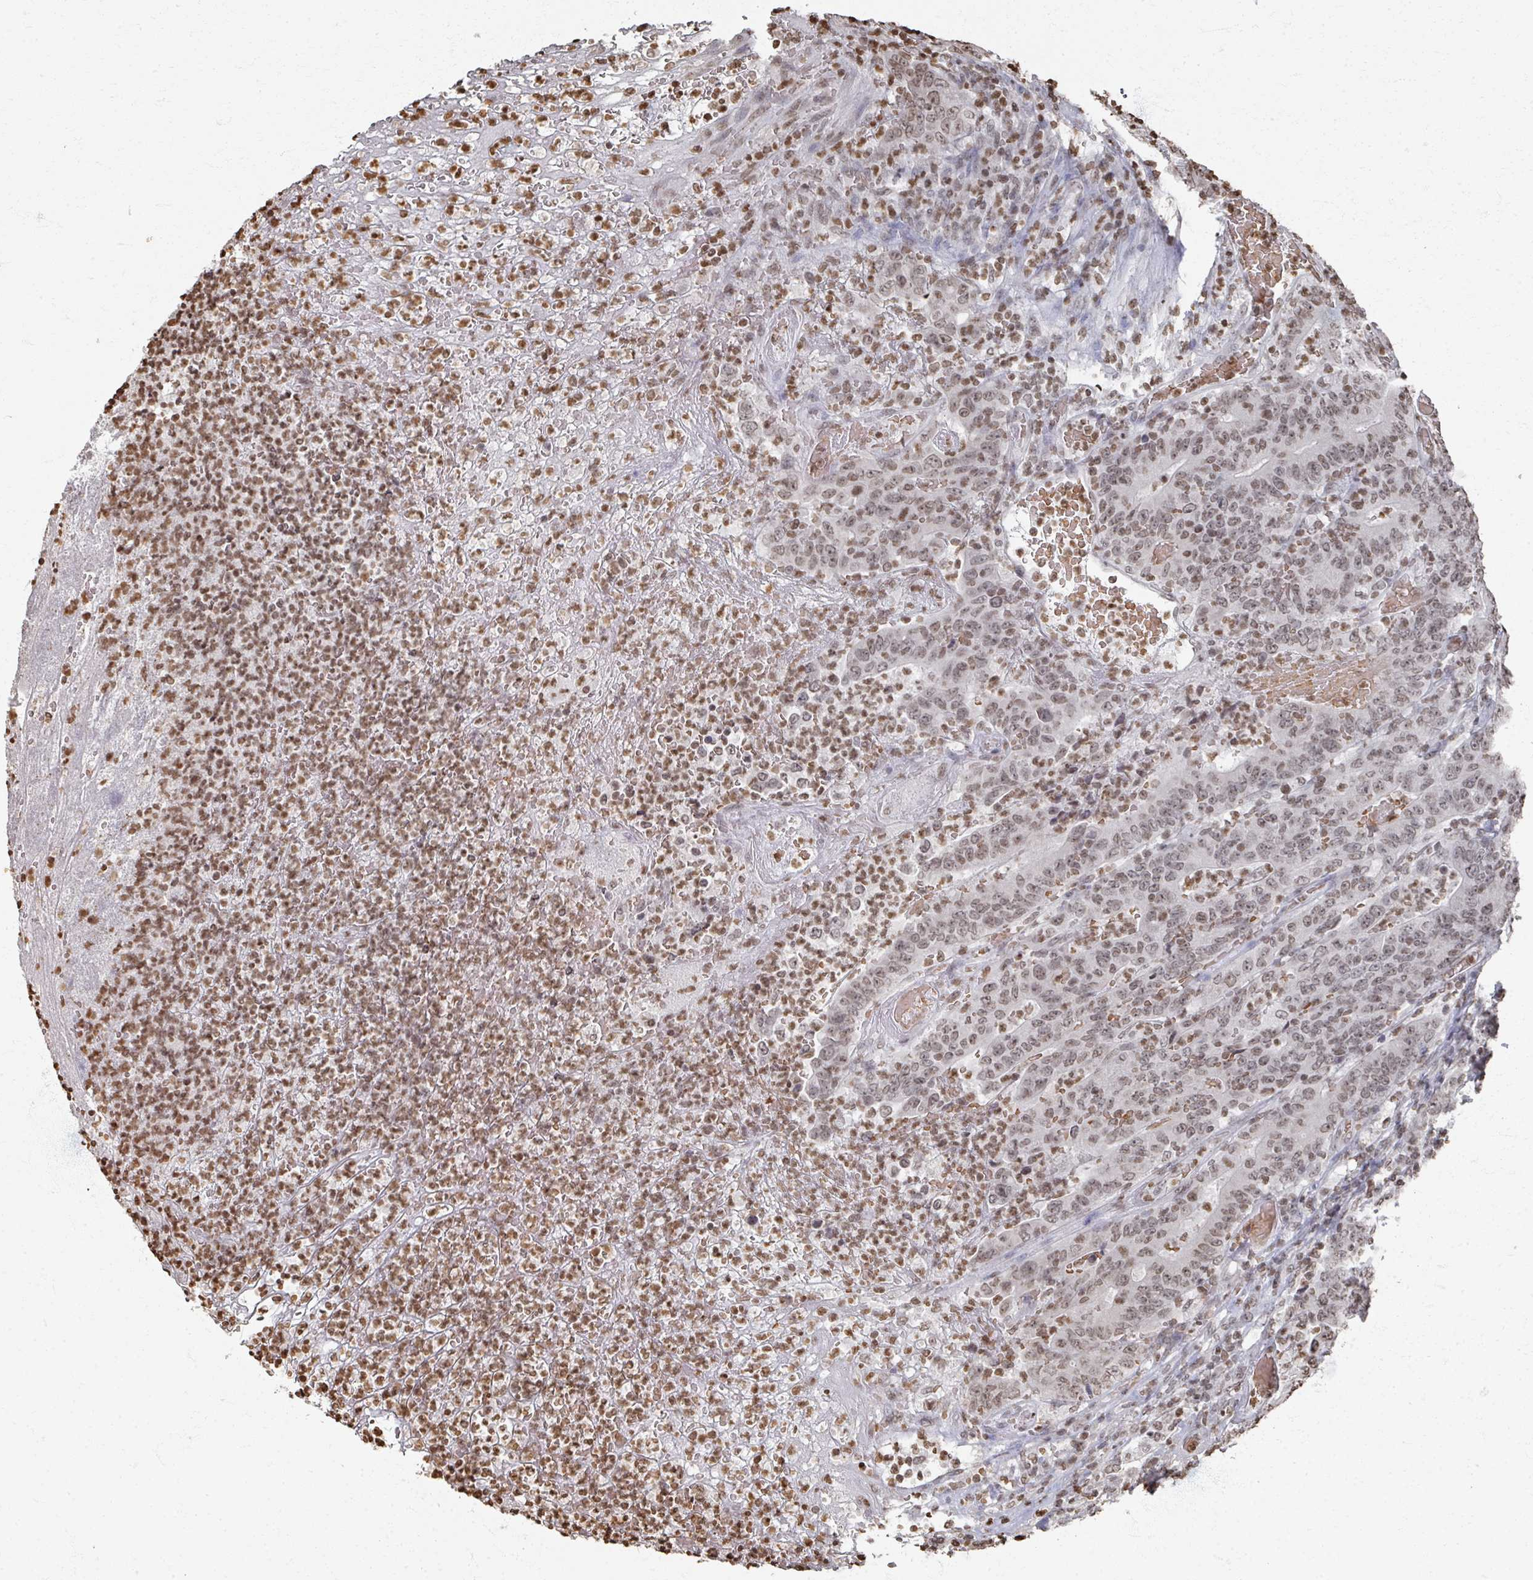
{"staining": {"intensity": "moderate", "quantity": "25%-75%", "location": "nuclear"}, "tissue": "colorectal cancer", "cell_type": "Tumor cells", "image_type": "cancer", "snomed": [{"axis": "morphology", "description": "Adenocarcinoma, NOS"}, {"axis": "topography", "description": "Colon"}], "caption": "The histopathology image reveals staining of colorectal cancer, revealing moderate nuclear protein staining (brown color) within tumor cells.", "gene": "DCUN1D5", "patient": {"sex": "female", "age": 75}}